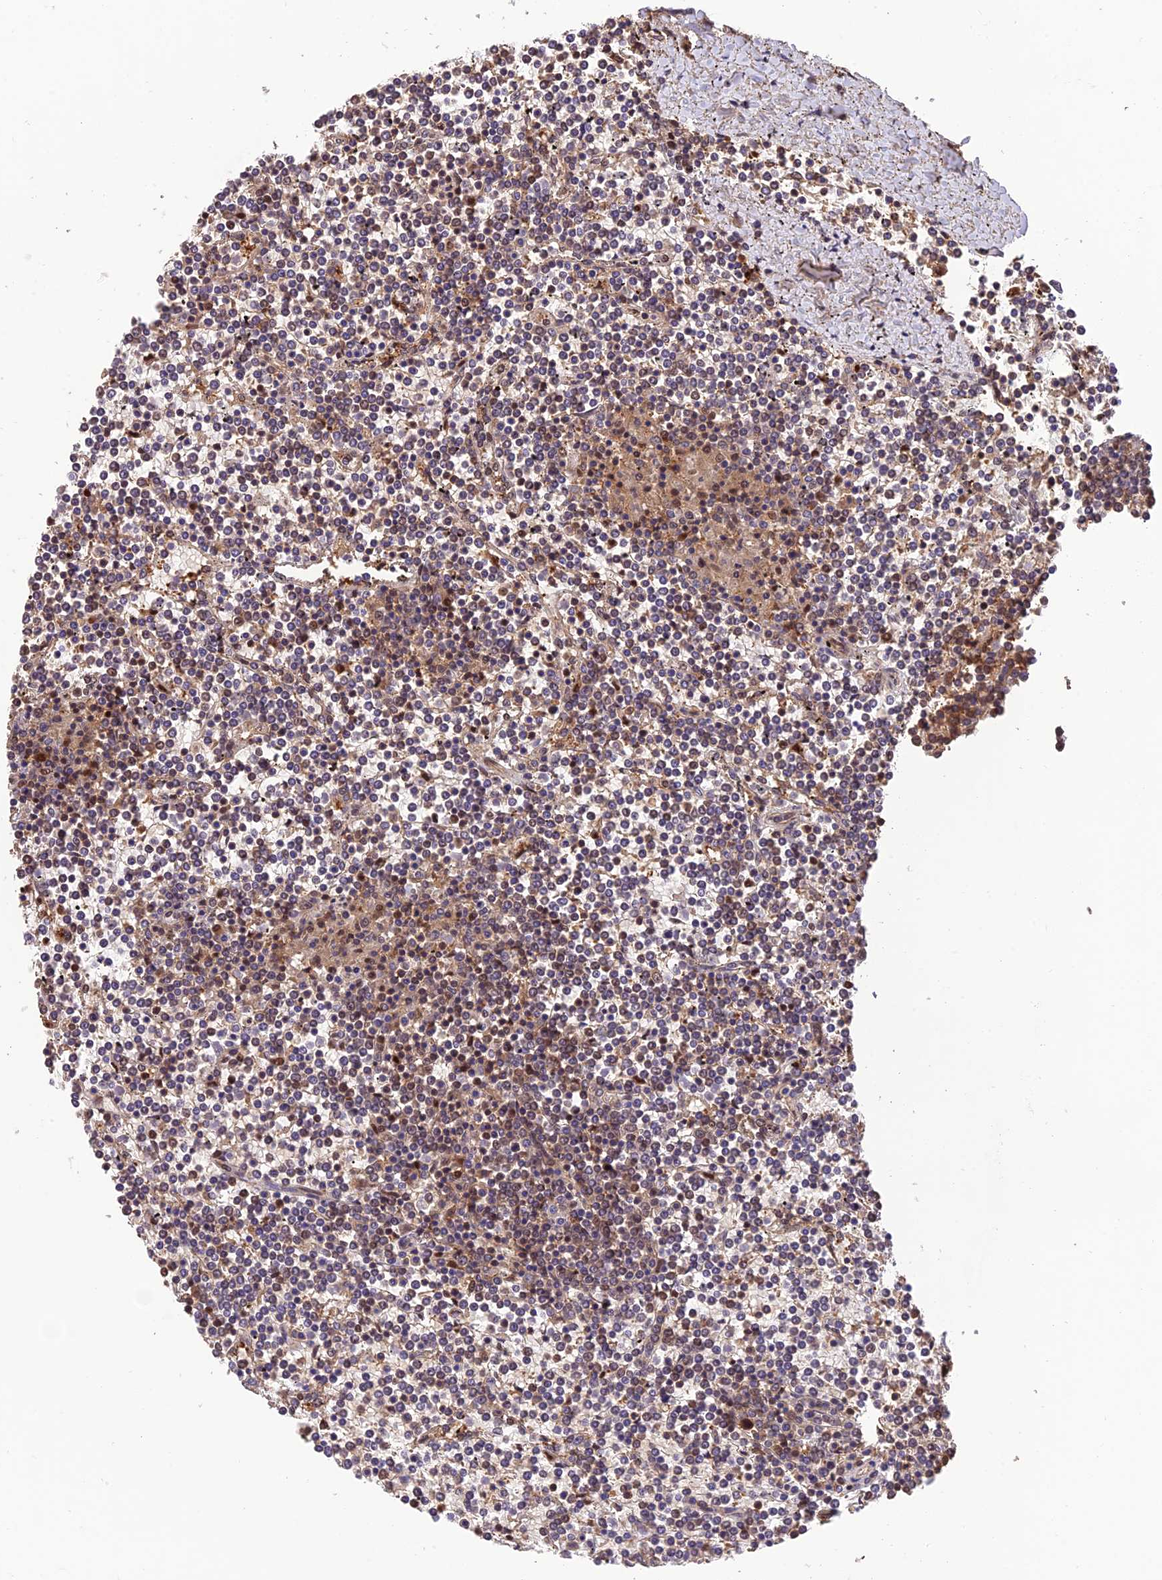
{"staining": {"intensity": "weak", "quantity": "<25%", "location": "cytoplasmic/membranous"}, "tissue": "lymphoma", "cell_type": "Tumor cells", "image_type": "cancer", "snomed": [{"axis": "morphology", "description": "Malignant lymphoma, non-Hodgkin's type, Low grade"}, {"axis": "topography", "description": "Spleen"}], "caption": "Tumor cells are negative for protein expression in human low-grade malignant lymphoma, non-Hodgkin's type. Nuclei are stained in blue.", "gene": "PSMB3", "patient": {"sex": "female", "age": 19}}